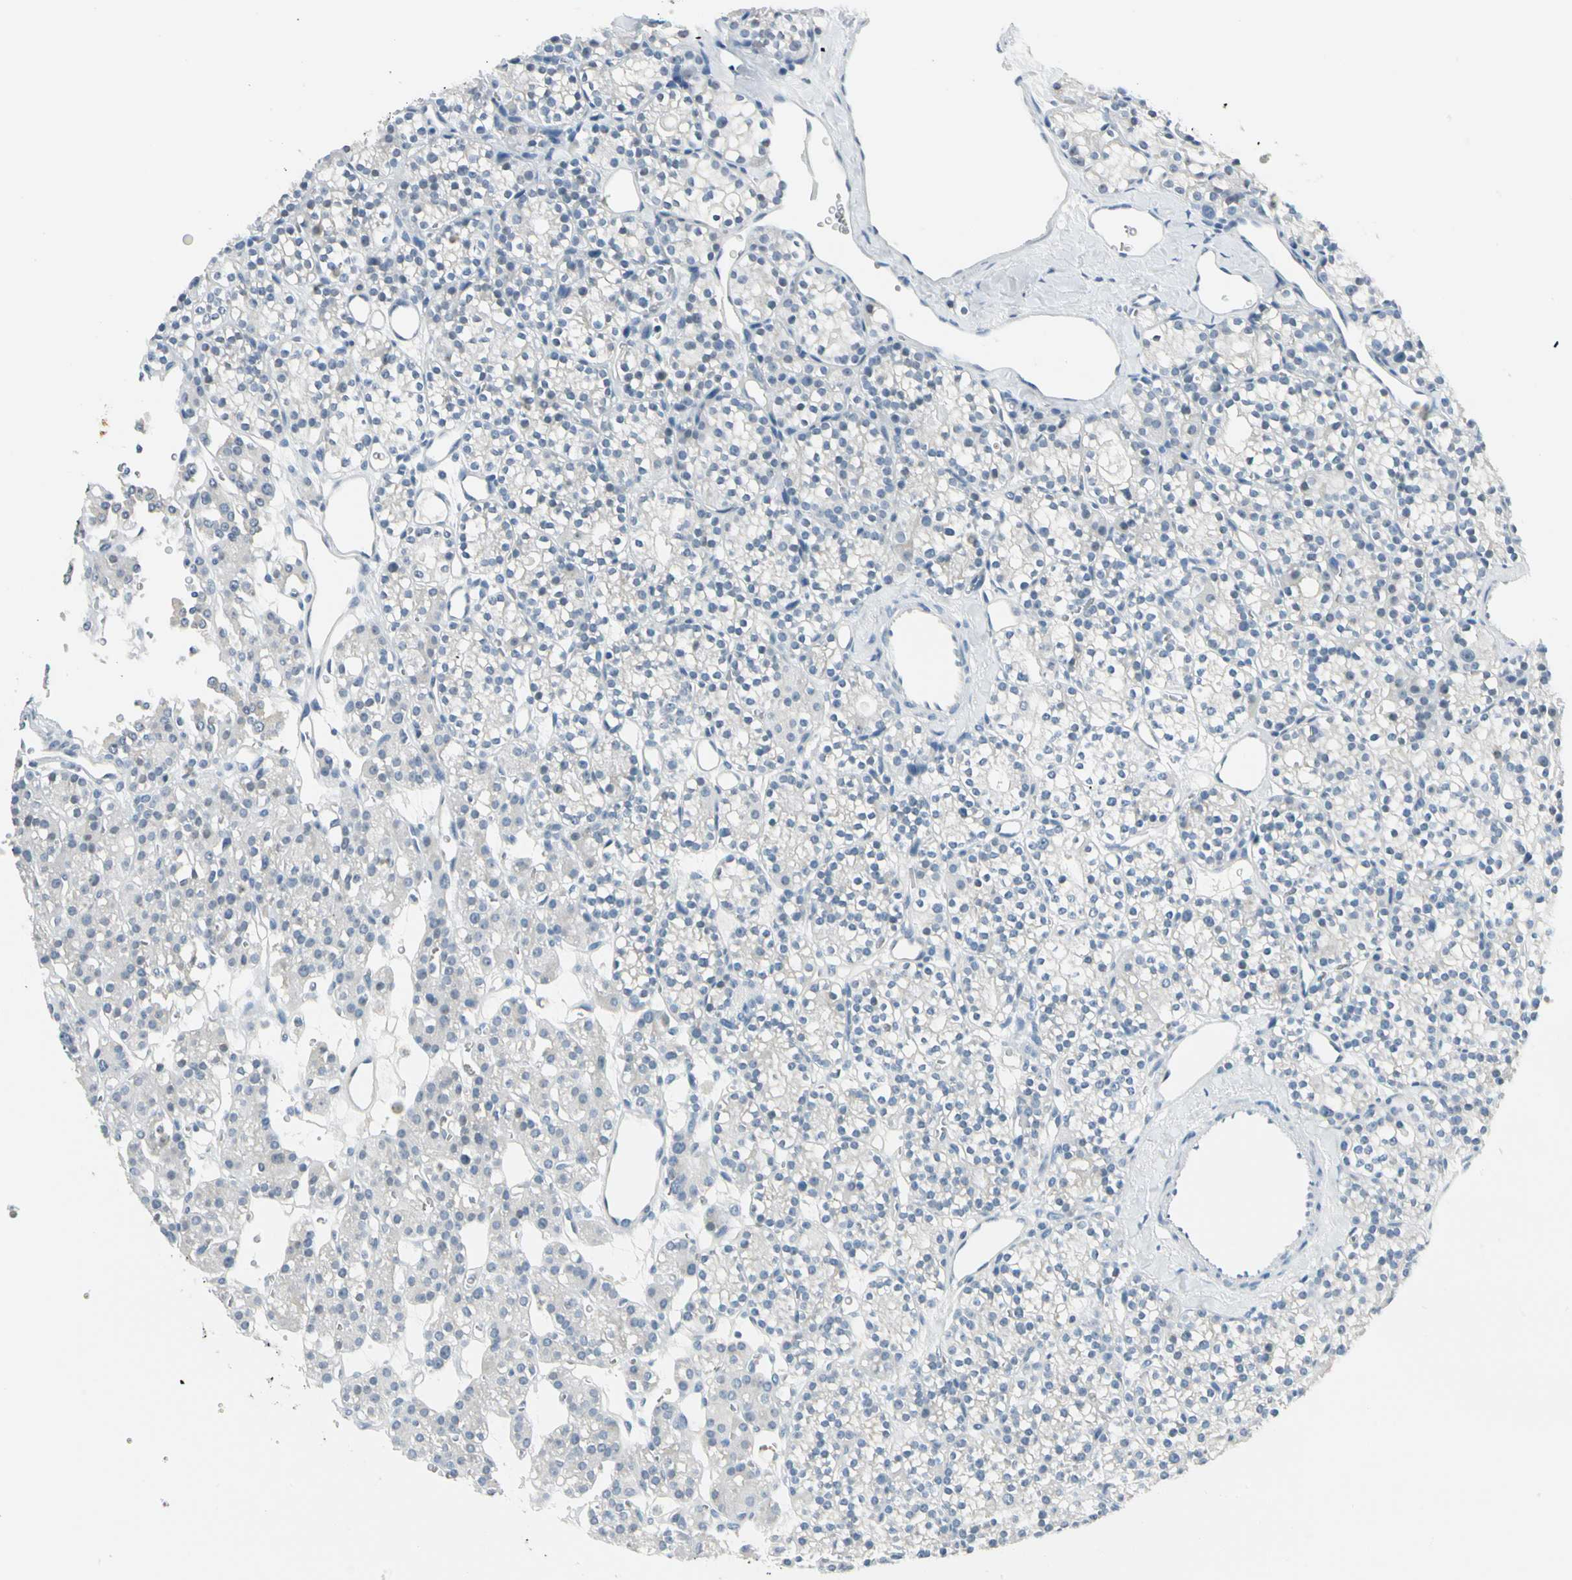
{"staining": {"intensity": "negative", "quantity": "none", "location": "none"}, "tissue": "parathyroid gland", "cell_type": "Glandular cells", "image_type": "normal", "snomed": [{"axis": "morphology", "description": "Normal tissue, NOS"}, {"axis": "topography", "description": "Parathyroid gland"}], "caption": "Immunohistochemical staining of unremarkable human parathyroid gland shows no significant staining in glandular cells. (Brightfield microscopy of DAB immunohistochemistry (IHC) at high magnification).", "gene": "ZSCAN1", "patient": {"sex": "female", "age": 64}}